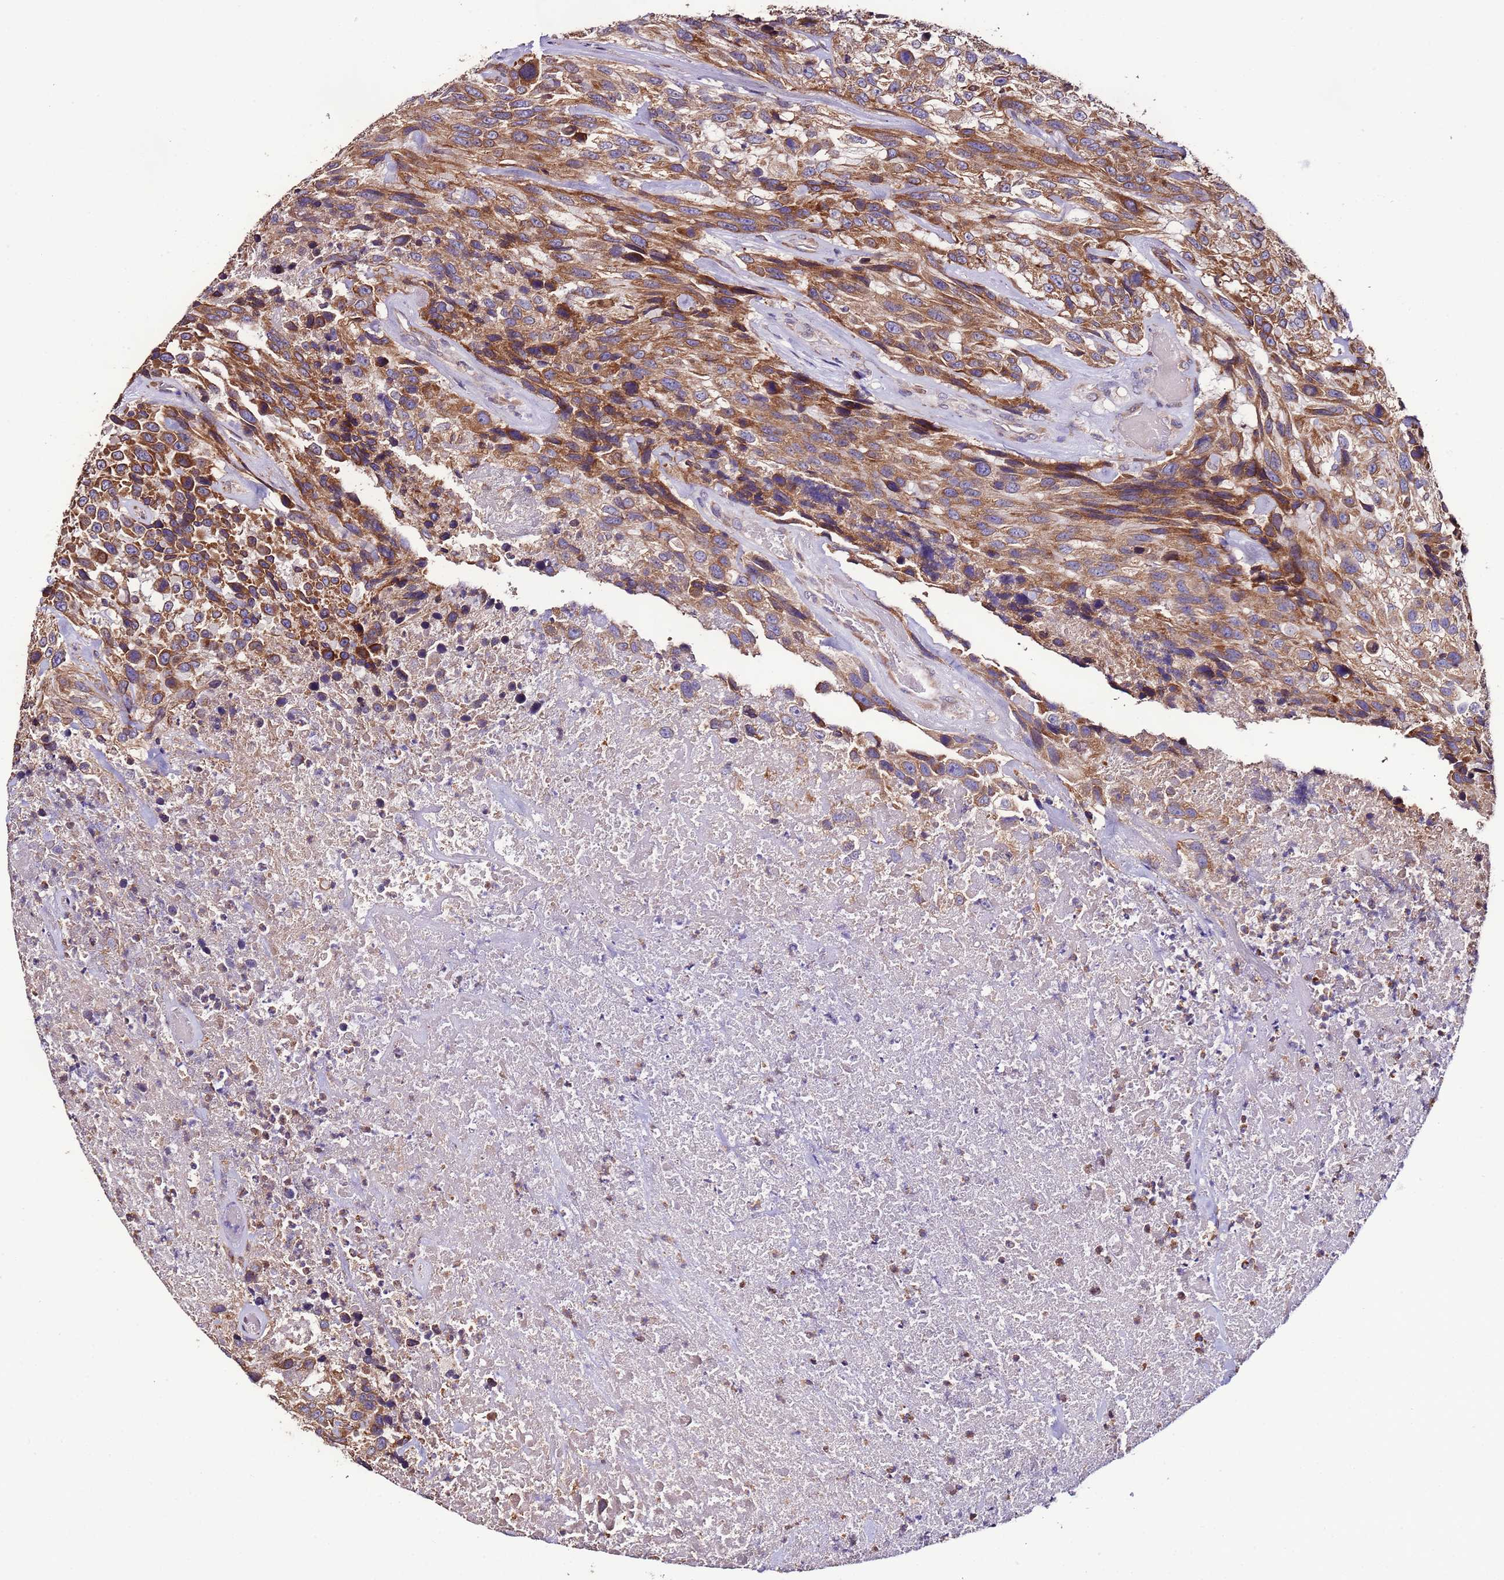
{"staining": {"intensity": "moderate", "quantity": ">75%", "location": "cytoplasmic/membranous"}, "tissue": "urothelial cancer", "cell_type": "Tumor cells", "image_type": "cancer", "snomed": [{"axis": "morphology", "description": "Urothelial carcinoma, High grade"}, {"axis": "topography", "description": "Urinary bladder"}], "caption": "Immunohistochemistry (IHC) of high-grade urothelial carcinoma exhibits medium levels of moderate cytoplasmic/membranous staining in about >75% of tumor cells.", "gene": "SLC41A3", "patient": {"sex": "female", "age": 70}}